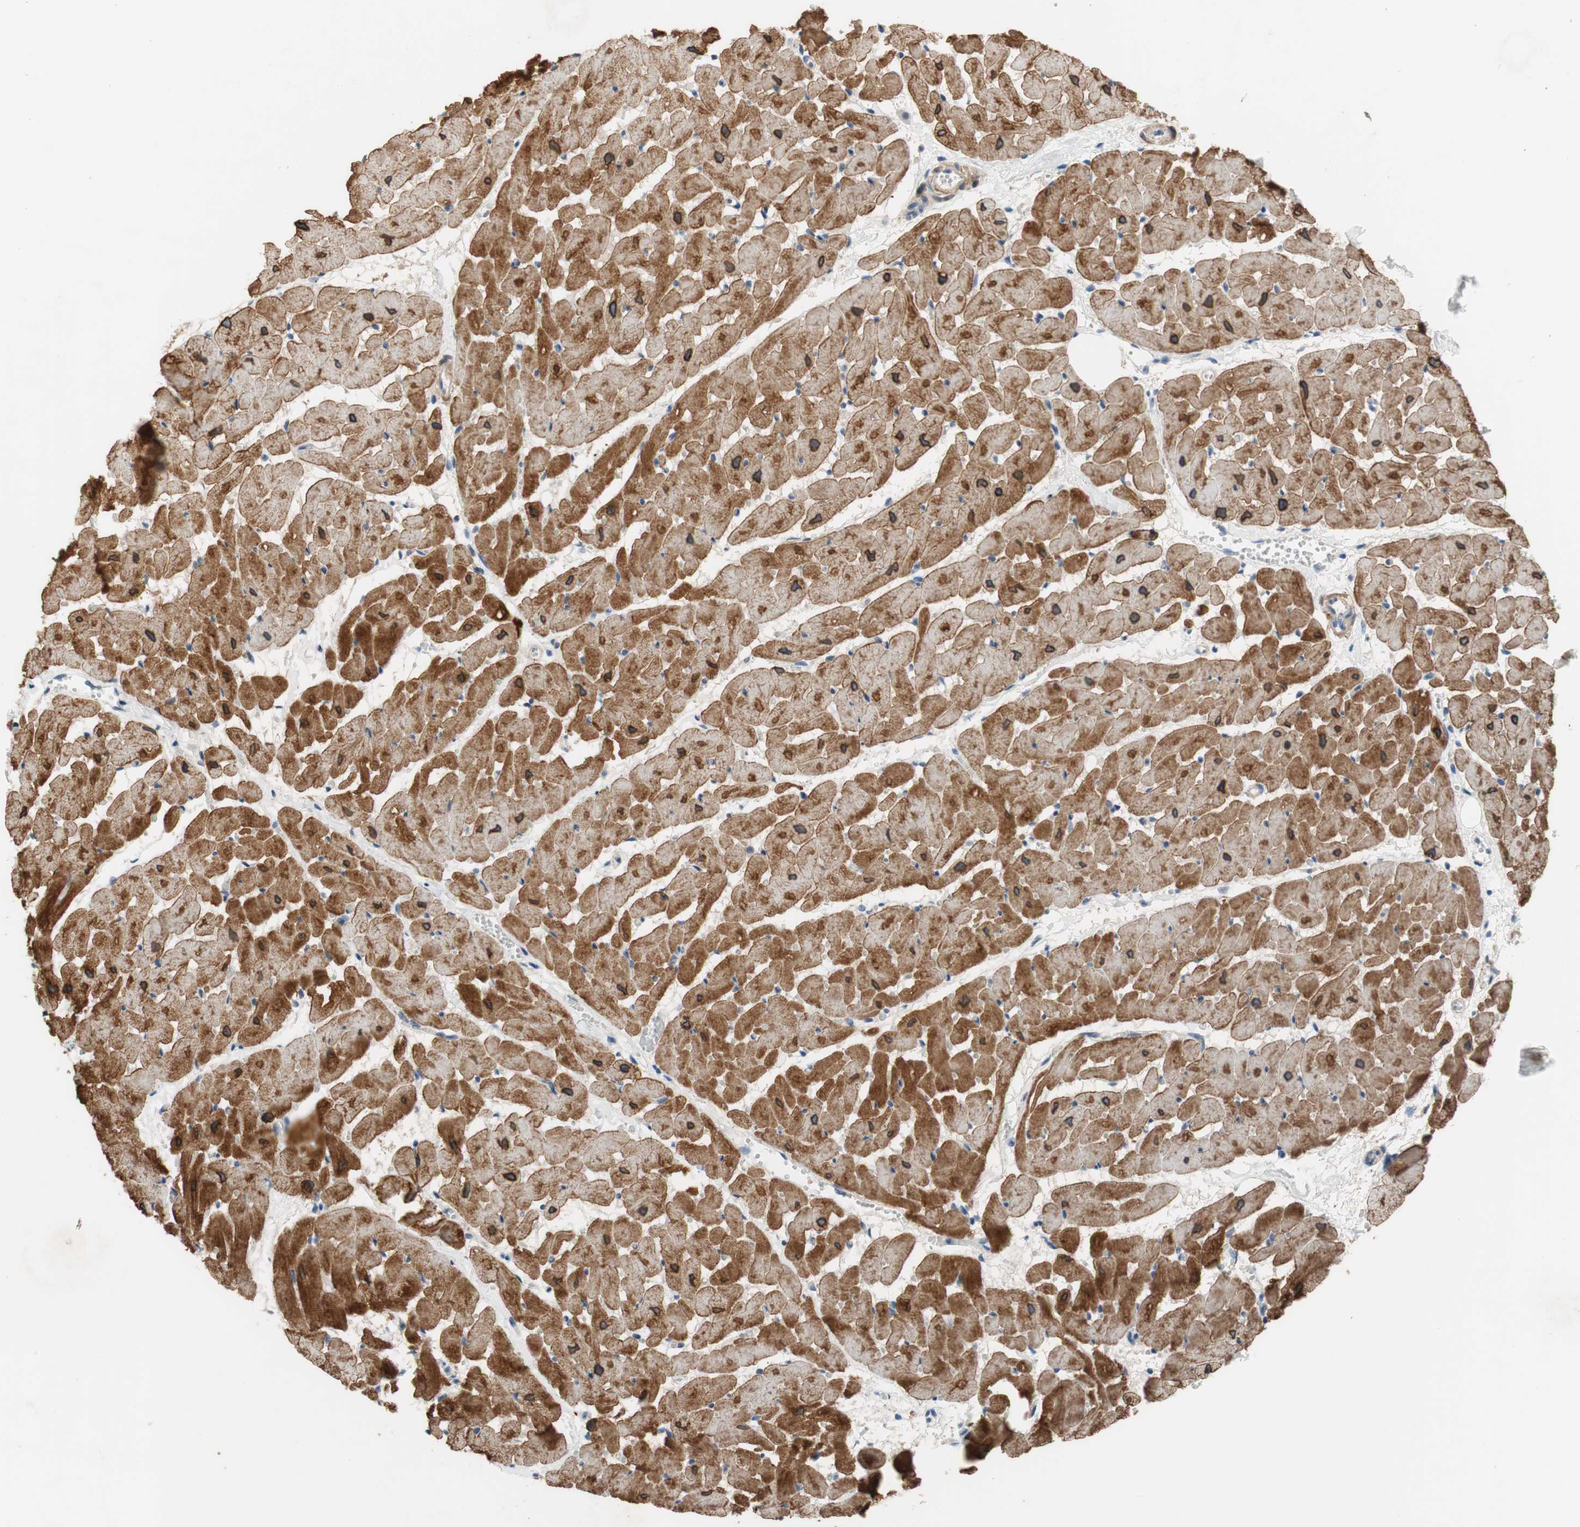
{"staining": {"intensity": "strong", "quantity": ">75%", "location": "cytoplasmic/membranous"}, "tissue": "heart muscle", "cell_type": "Cardiomyocytes", "image_type": "normal", "snomed": [{"axis": "morphology", "description": "Normal tissue, NOS"}, {"axis": "topography", "description": "Heart"}], "caption": "Brown immunohistochemical staining in unremarkable heart muscle displays strong cytoplasmic/membranous staining in about >75% of cardiomyocytes. The staining was performed using DAB (3,3'-diaminobenzidine) to visualize the protein expression in brown, while the nuclei were stained in blue with hematoxylin (Magnification: 20x).", "gene": "TACR3", "patient": {"sex": "female", "age": 19}}